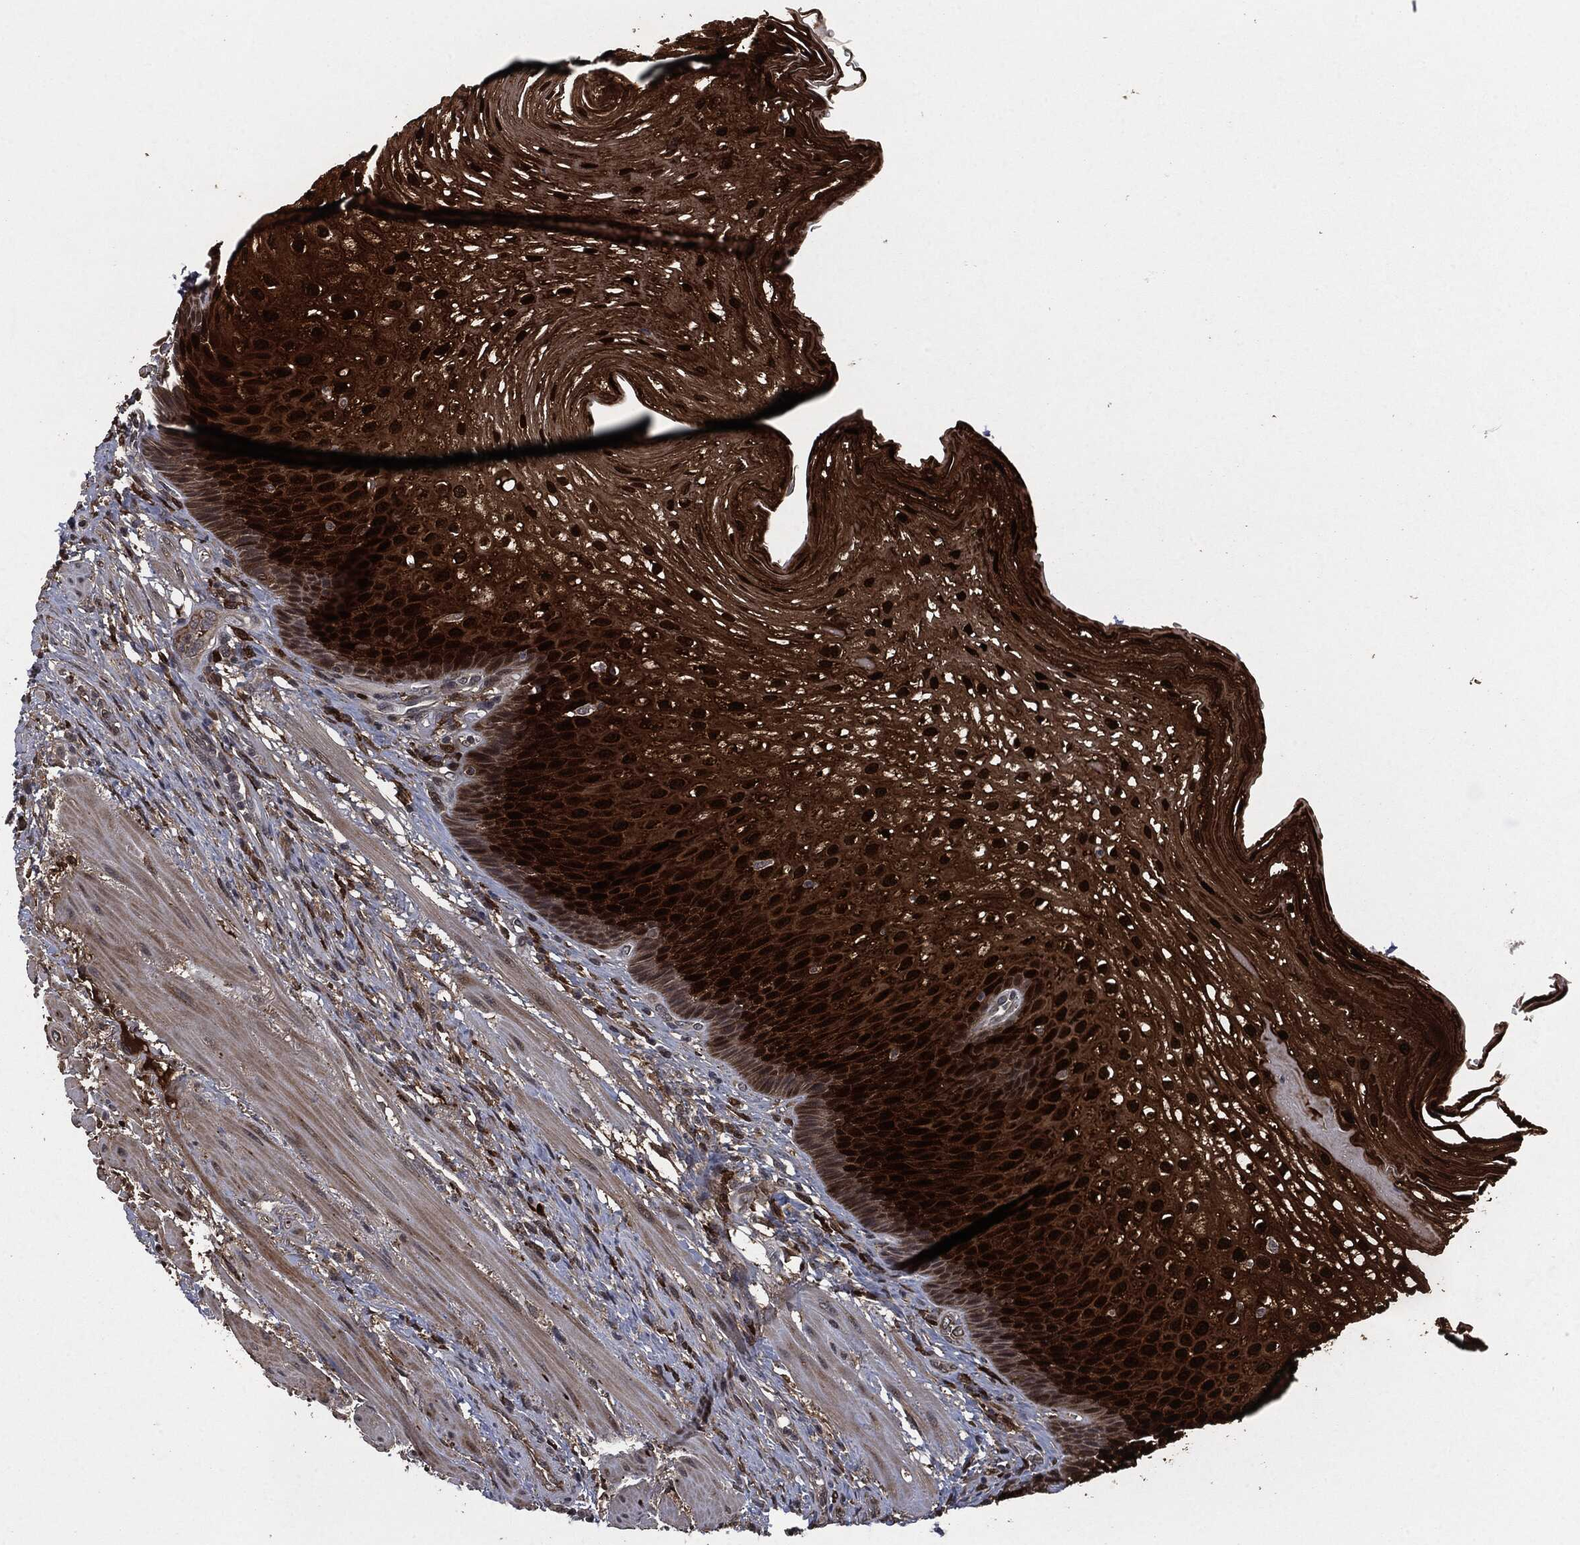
{"staining": {"intensity": "strong", "quantity": ">75%", "location": "cytoplasmic/membranous,nuclear"}, "tissue": "esophagus", "cell_type": "Squamous epithelial cells", "image_type": "normal", "snomed": [{"axis": "morphology", "description": "Normal tissue, NOS"}, {"axis": "topography", "description": "Esophagus"}], "caption": "Immunohistochemical staining of unremarkable human esophagus exhibits >75% levels of strong cytoplasmic/membranous,nuclear protein staining in approximately >75% of squamous epithelial cells. Nuclei are stained in blue.", "gene": "CRABP2", "patient": {"sex": "male", "age": 63}}